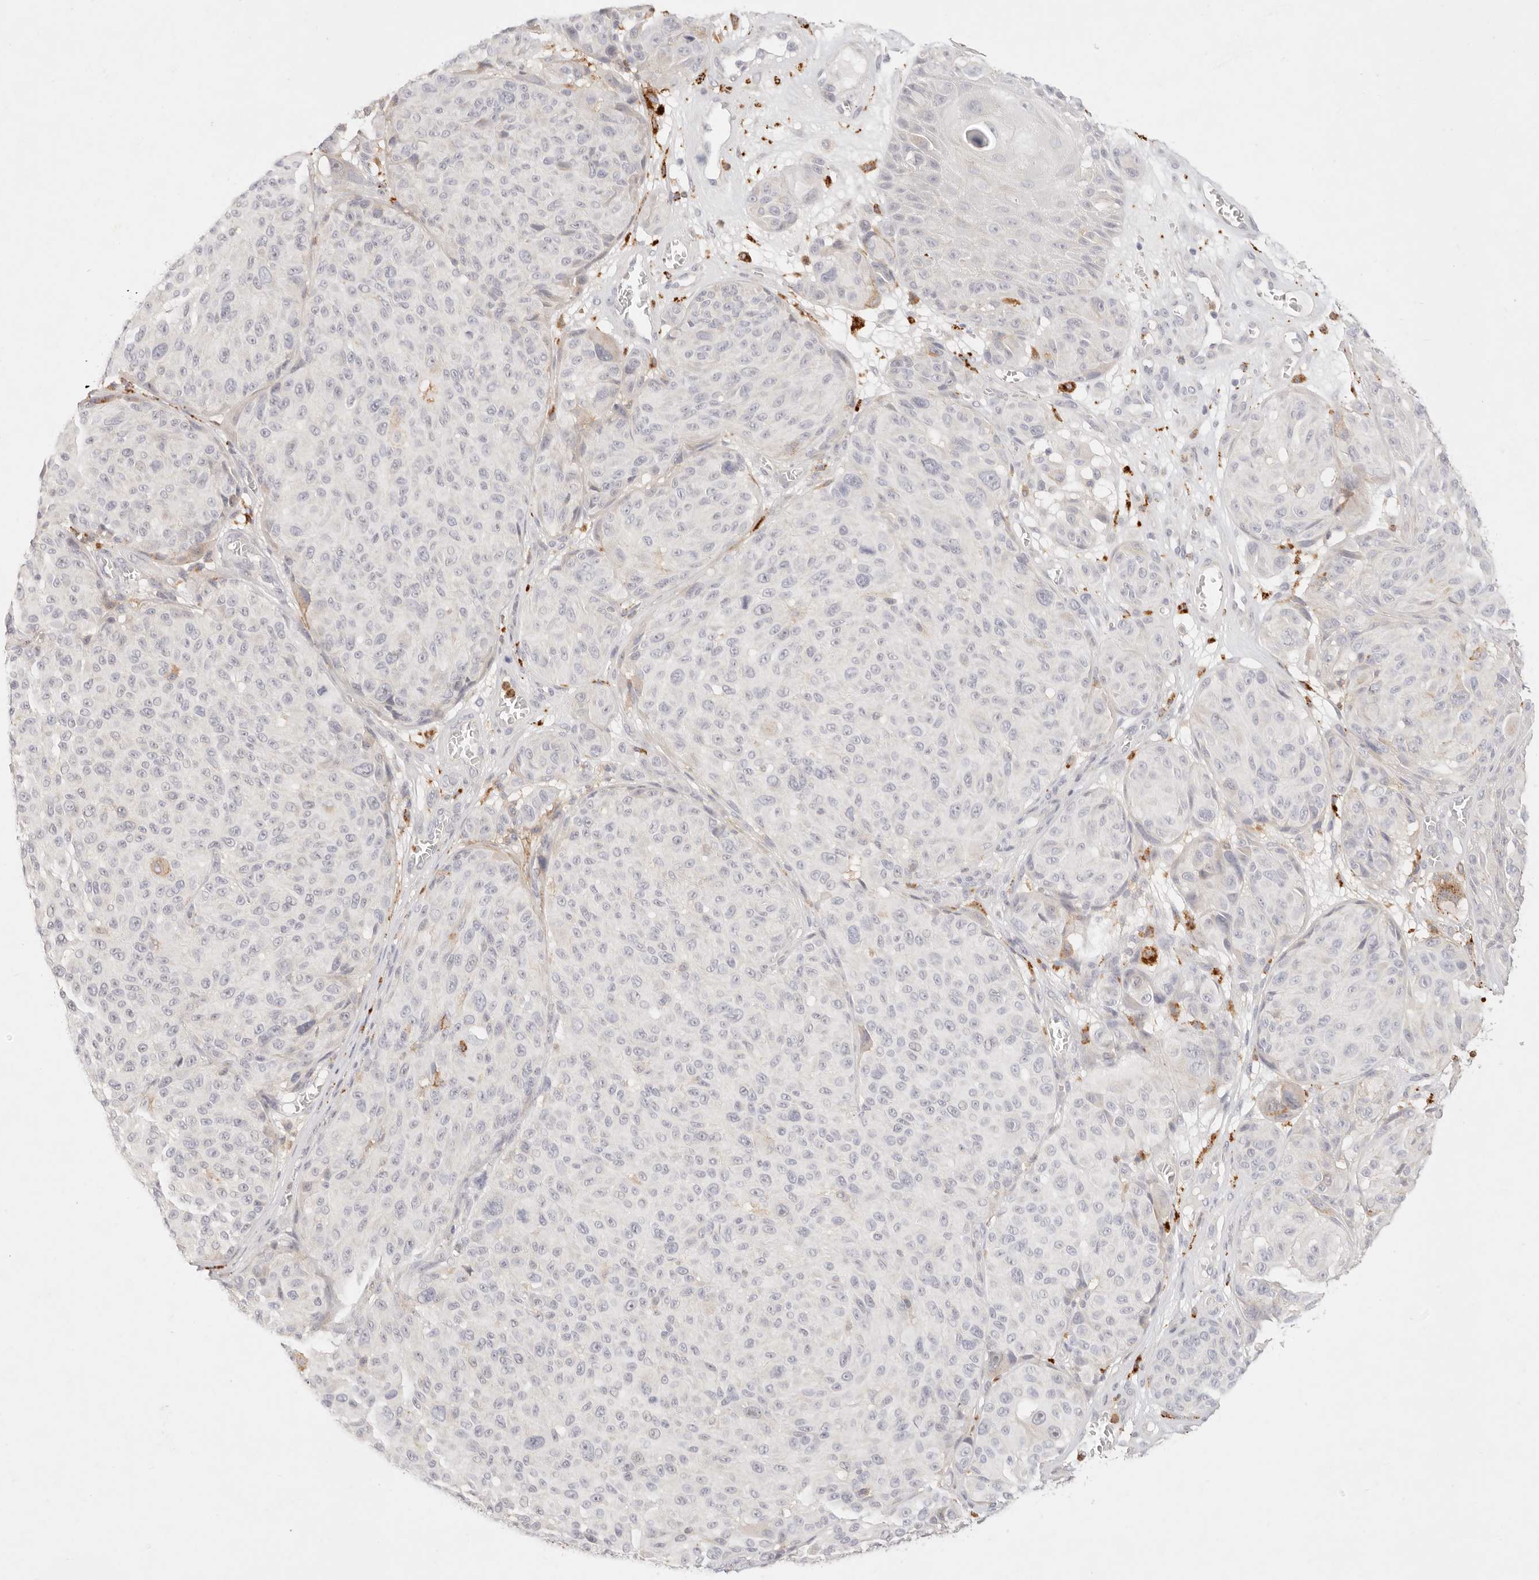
{"staining": {"intensity": "negative", "quantity": "none", "location": "none"}, "tissue": "melanoma", "cell_type": "Tumor cells", "image_type": "cancer", "snomed": [{"axis": "morphology", "description": "Malignant melanoma, NOS"}, {"axis": "topography", "description": "Skin"}], "caption": "Tumor cells are negative for brown protein staining in melanoma.", "gene": "GPR84", "patient": {"sex": "male", "age": 83}}